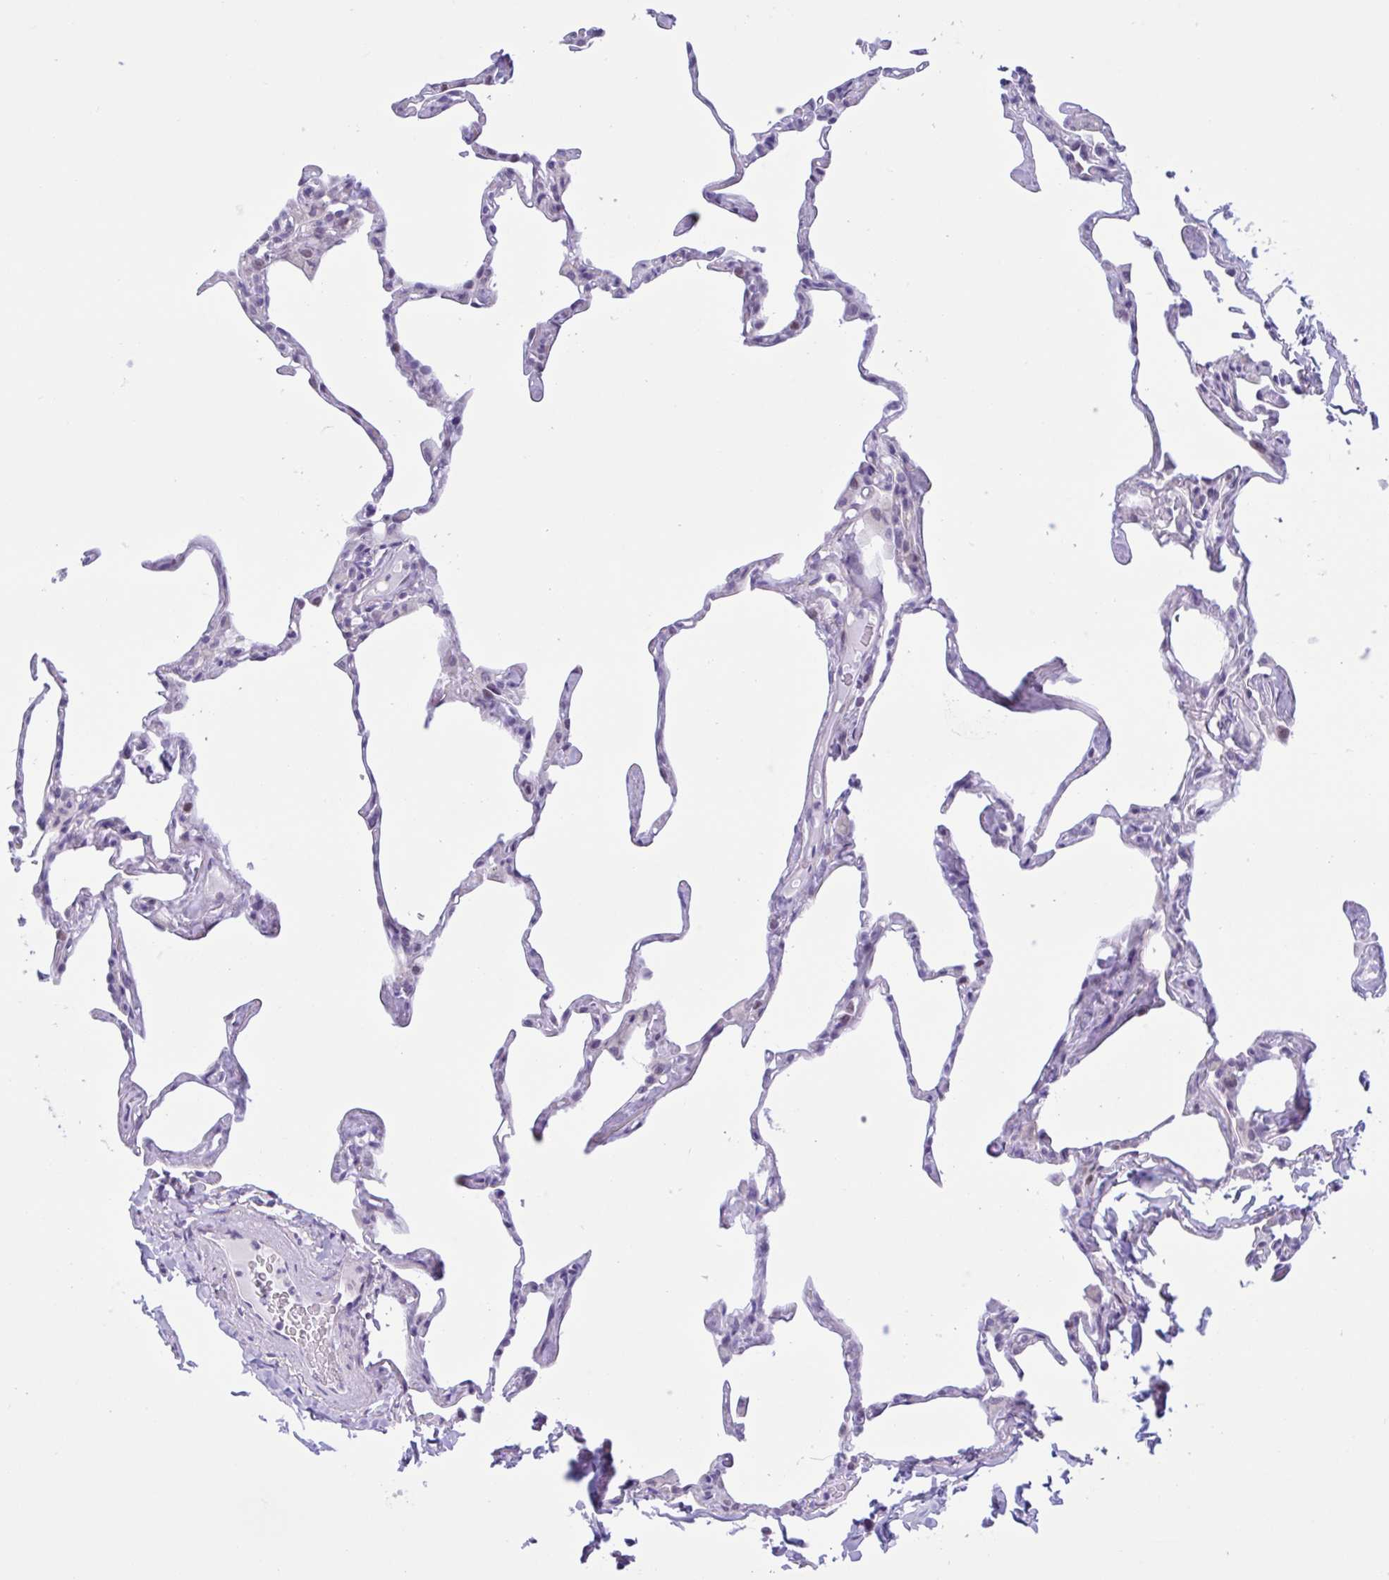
{"staining": {"intensity": "negative", "quantity": "none", "location": "none"}, "tissue": "lung", "cell_type": "Alveolar cells", "image_type": "normal", "snomed": [{"axis": "morphology", "description": "Normal tissue, NOS"}, {"axis": "topography", "description": "Lung"}], "caption": "Immunohistochemistry (IHC) image of unremarkable human lung stained for a protein (brown), which shows no expression in alveolar cells.", "gene": "AHCYL2", "patient": {"sex": "male", "age": 65}}